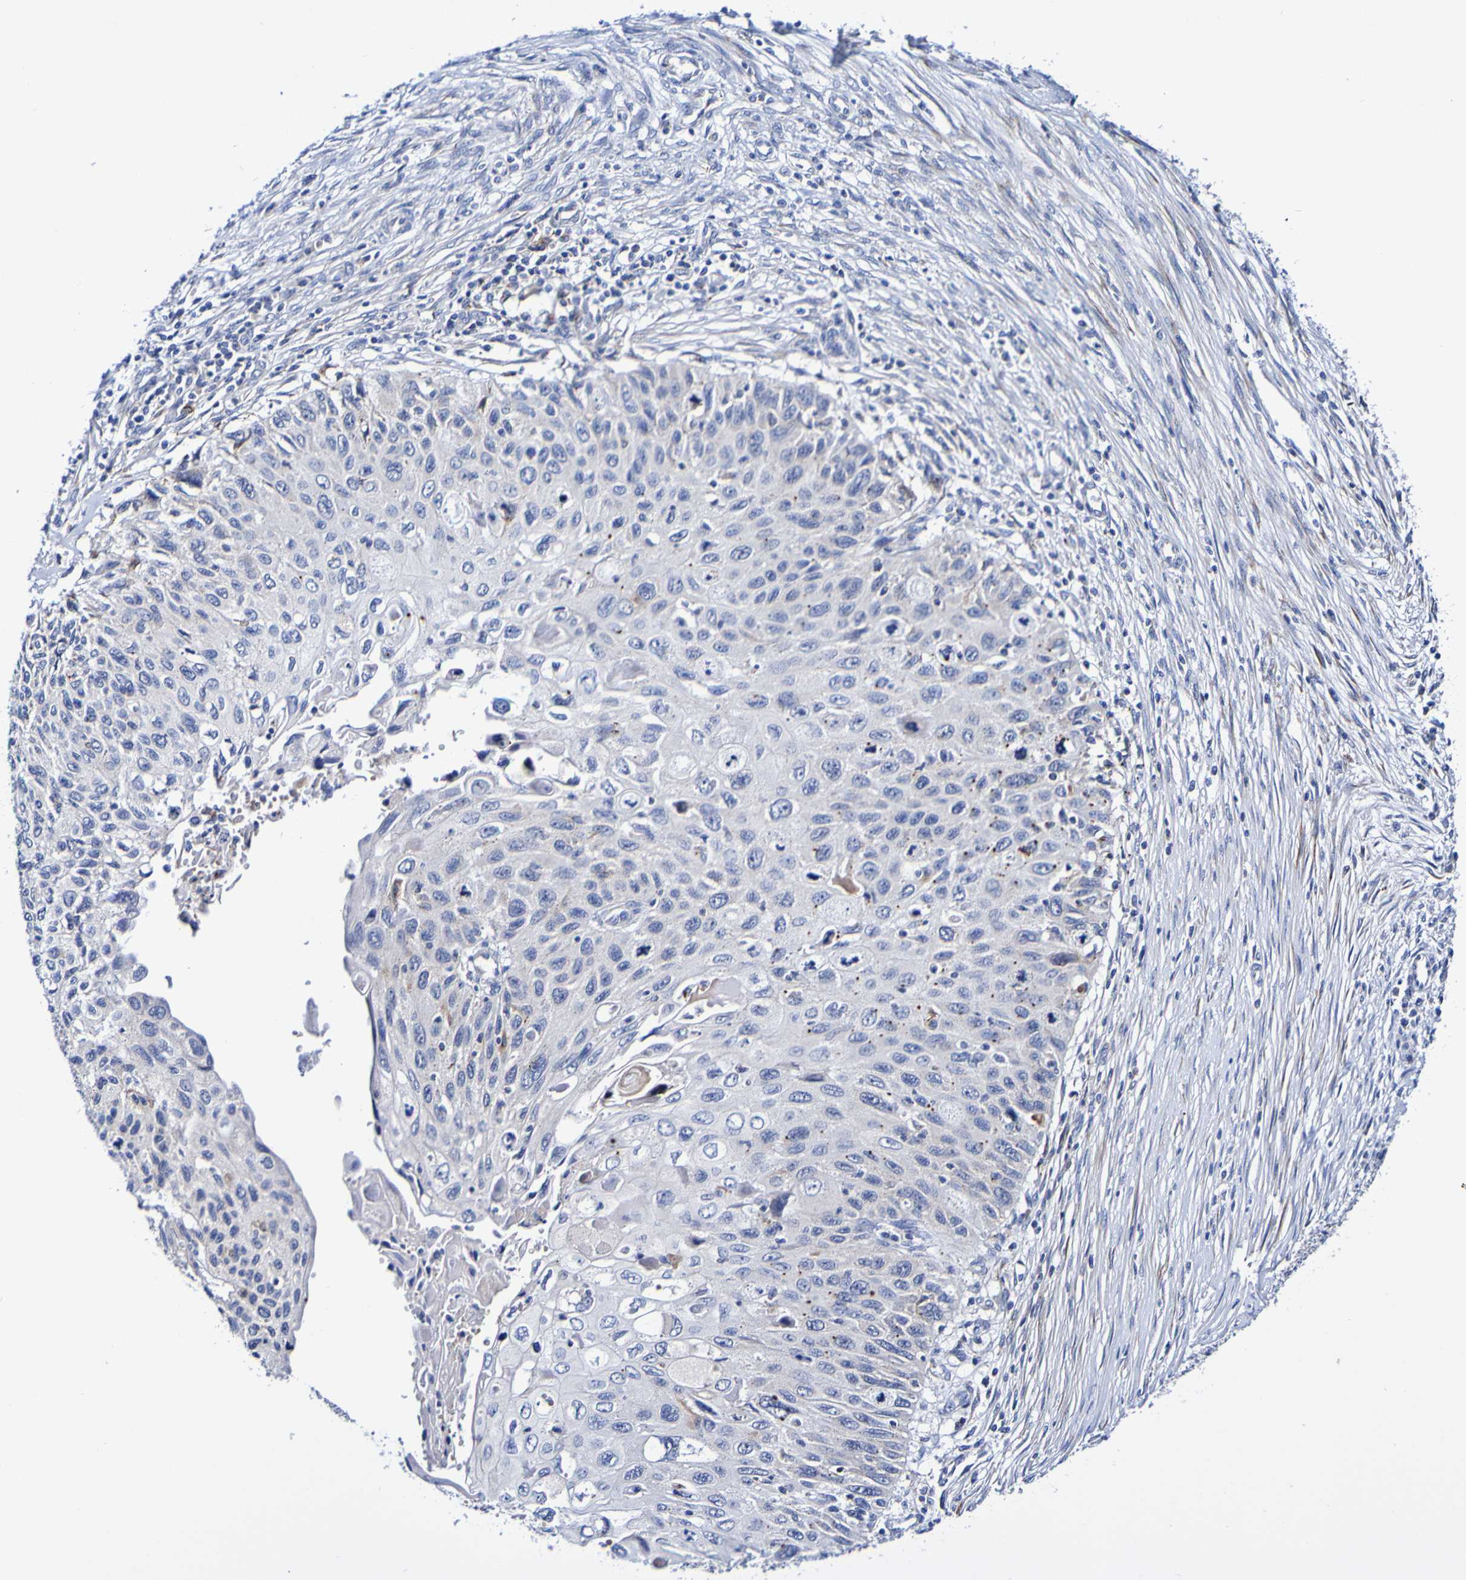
{"staining": {"intensity": "negative", "quantity": "none", "location": "none"}, "tissue": "cervical cancer", "cell_type": "Tumor cells", "image_type": "cancer", "snomed": [{"axis": "morphology", "description": "Squamous cell carcinoma, NOS"}, {"axis": "topography", "description": "Cervix"}], "caption": "An immunohistochemistry (IHC) image of cervical cancer (squamous cell carcinoma) is shown. There is no staining in tumor cells of cervical cancer (squamous cell carcinoma). (DAB IHC visualized using brightfield microscopy, high magnification).", "gene": "SEZ6", "patient": {"sex": "female", "age": 70}}